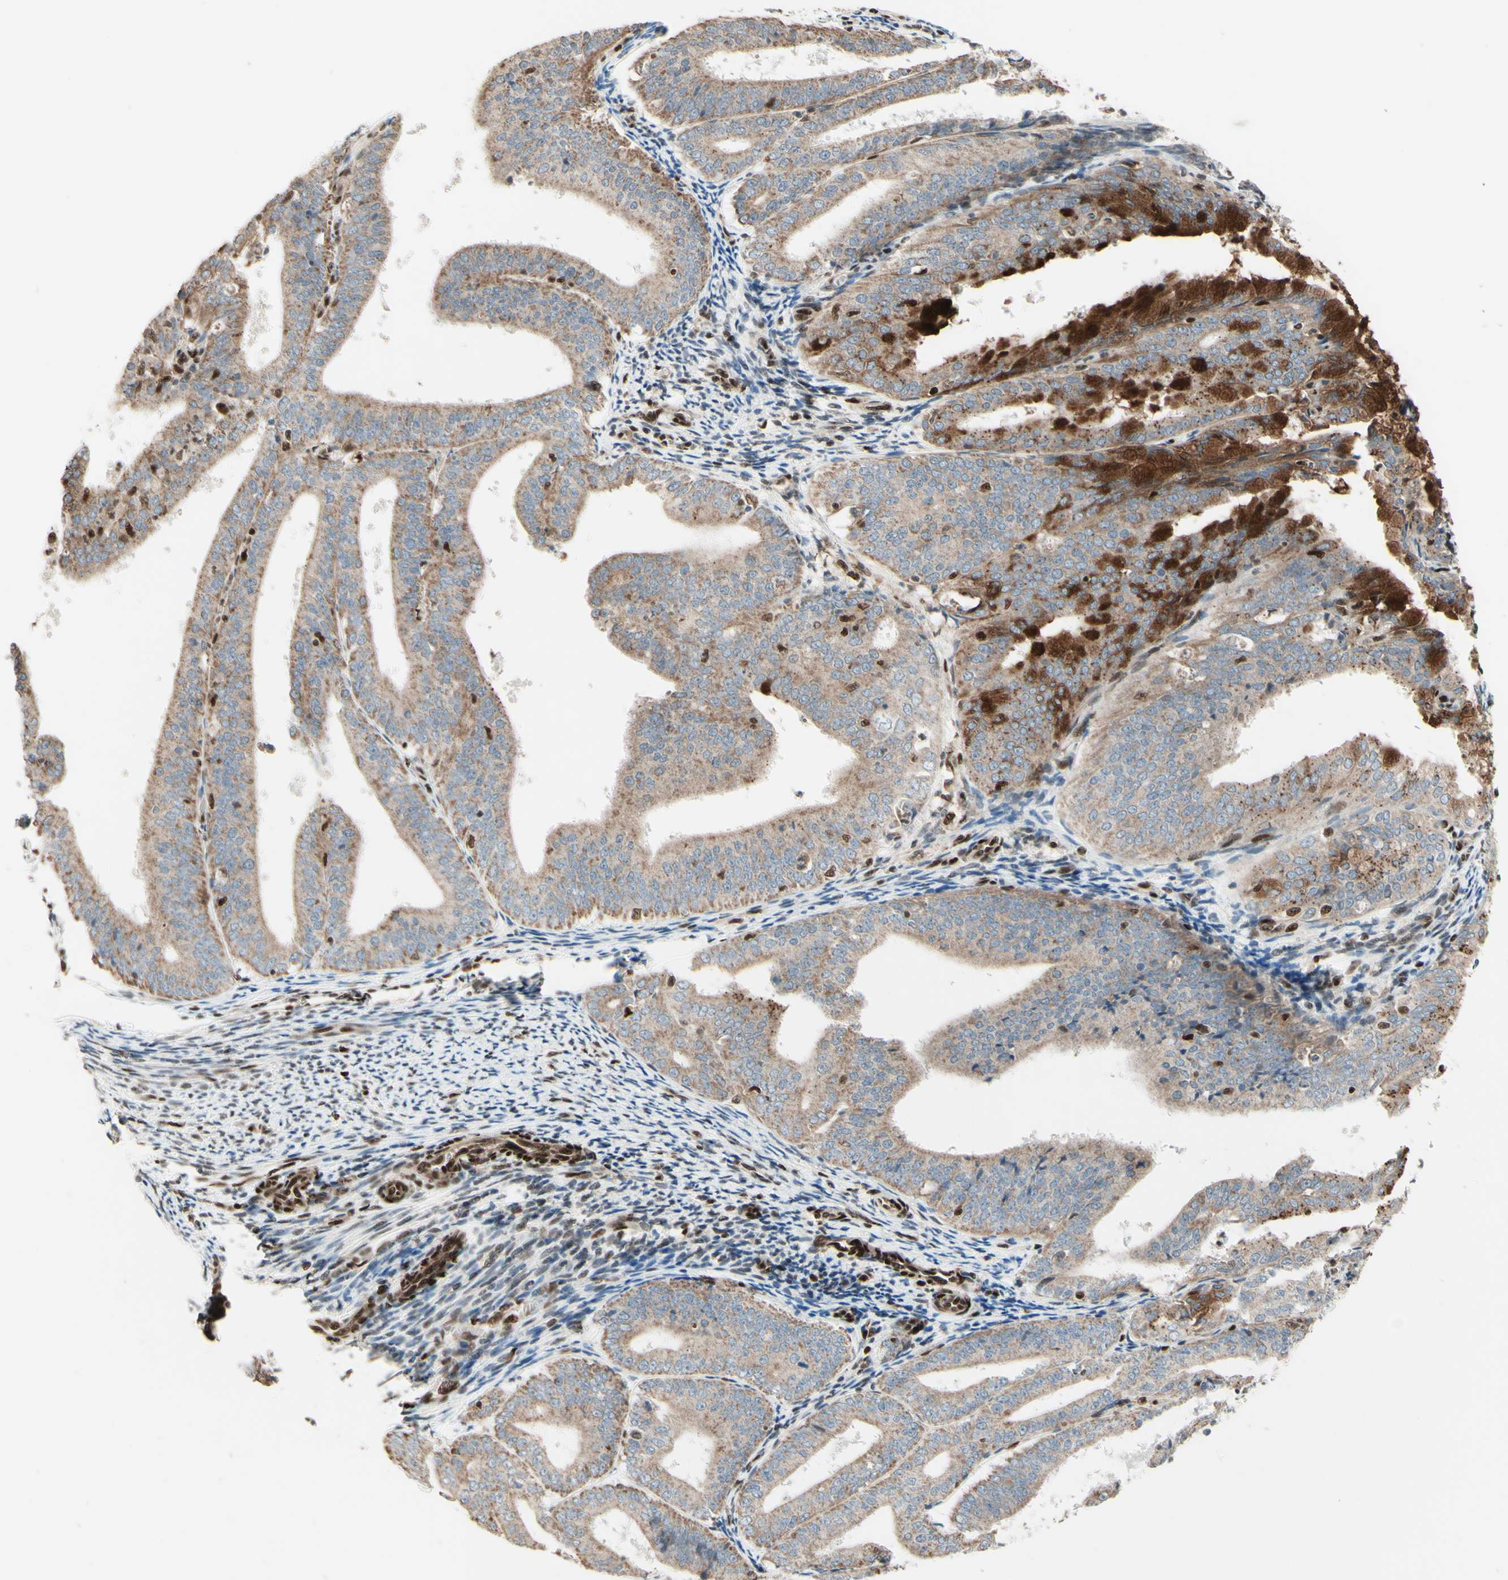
{"staining": {"intensity": "weak", "quantity": ">75%", "location": "cytoplasmic/membranous"}, "tissue": "endometrial cancer", "cell_type": "Tumor cells", "image_type": "cancer", "snomed": [{"axis": "morphology", "description": "Adenocarcinoma, NOS"}, {"axis": "topography", "description": "Endometrium"}], "caption": "The photomicrograph demonstrates immunohistochemical staining of adenocarcinoma (endometrial). There is weak cytoplasmic/membranous expression is appreciated in about >75% of tumor cells.", "gene": "NR3C1", "patient": {"sex": "female", "age": 63}}